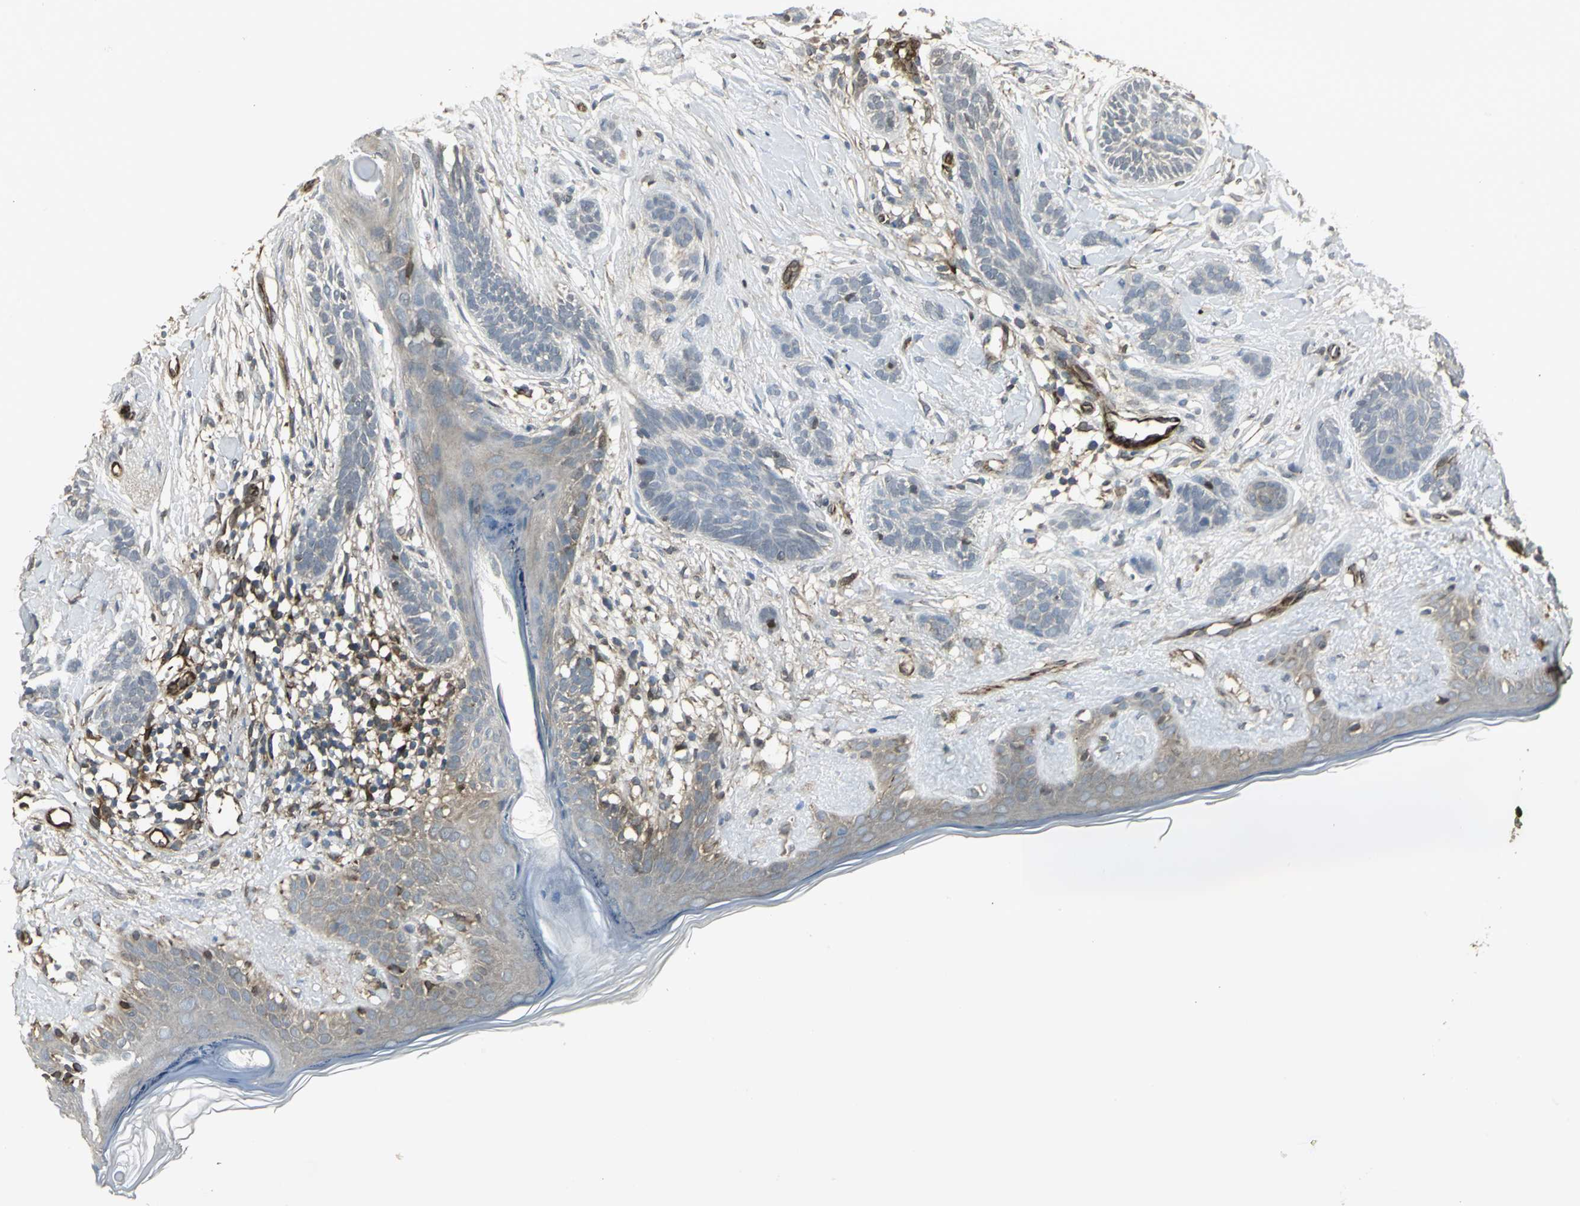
{"staining": {"intensity": "weak", "quantity": "25%-75%", "location": "cytoplasmic/membranous"}, "tissue": "skin cancer", "cell_type": "Tumor cells", "image_type": "cancer", "snomed": [{"axis": "morphology", "description": "Normal tissue, NOS"}, {"axis": "morphology", "description": "Basal cell carcinoma"}, {"axis": "topography", "description": "Skin"}], "caption": "Immunohistochemistry (IHC) of human basal cell carcinoma (skin) demonstrates low levels of weak cytoplasmic/membranous expression in approximately 25%-75% of tumor cells.", "gene": "PRXL2B", "patient": {"sex": "male", "age": 63}}